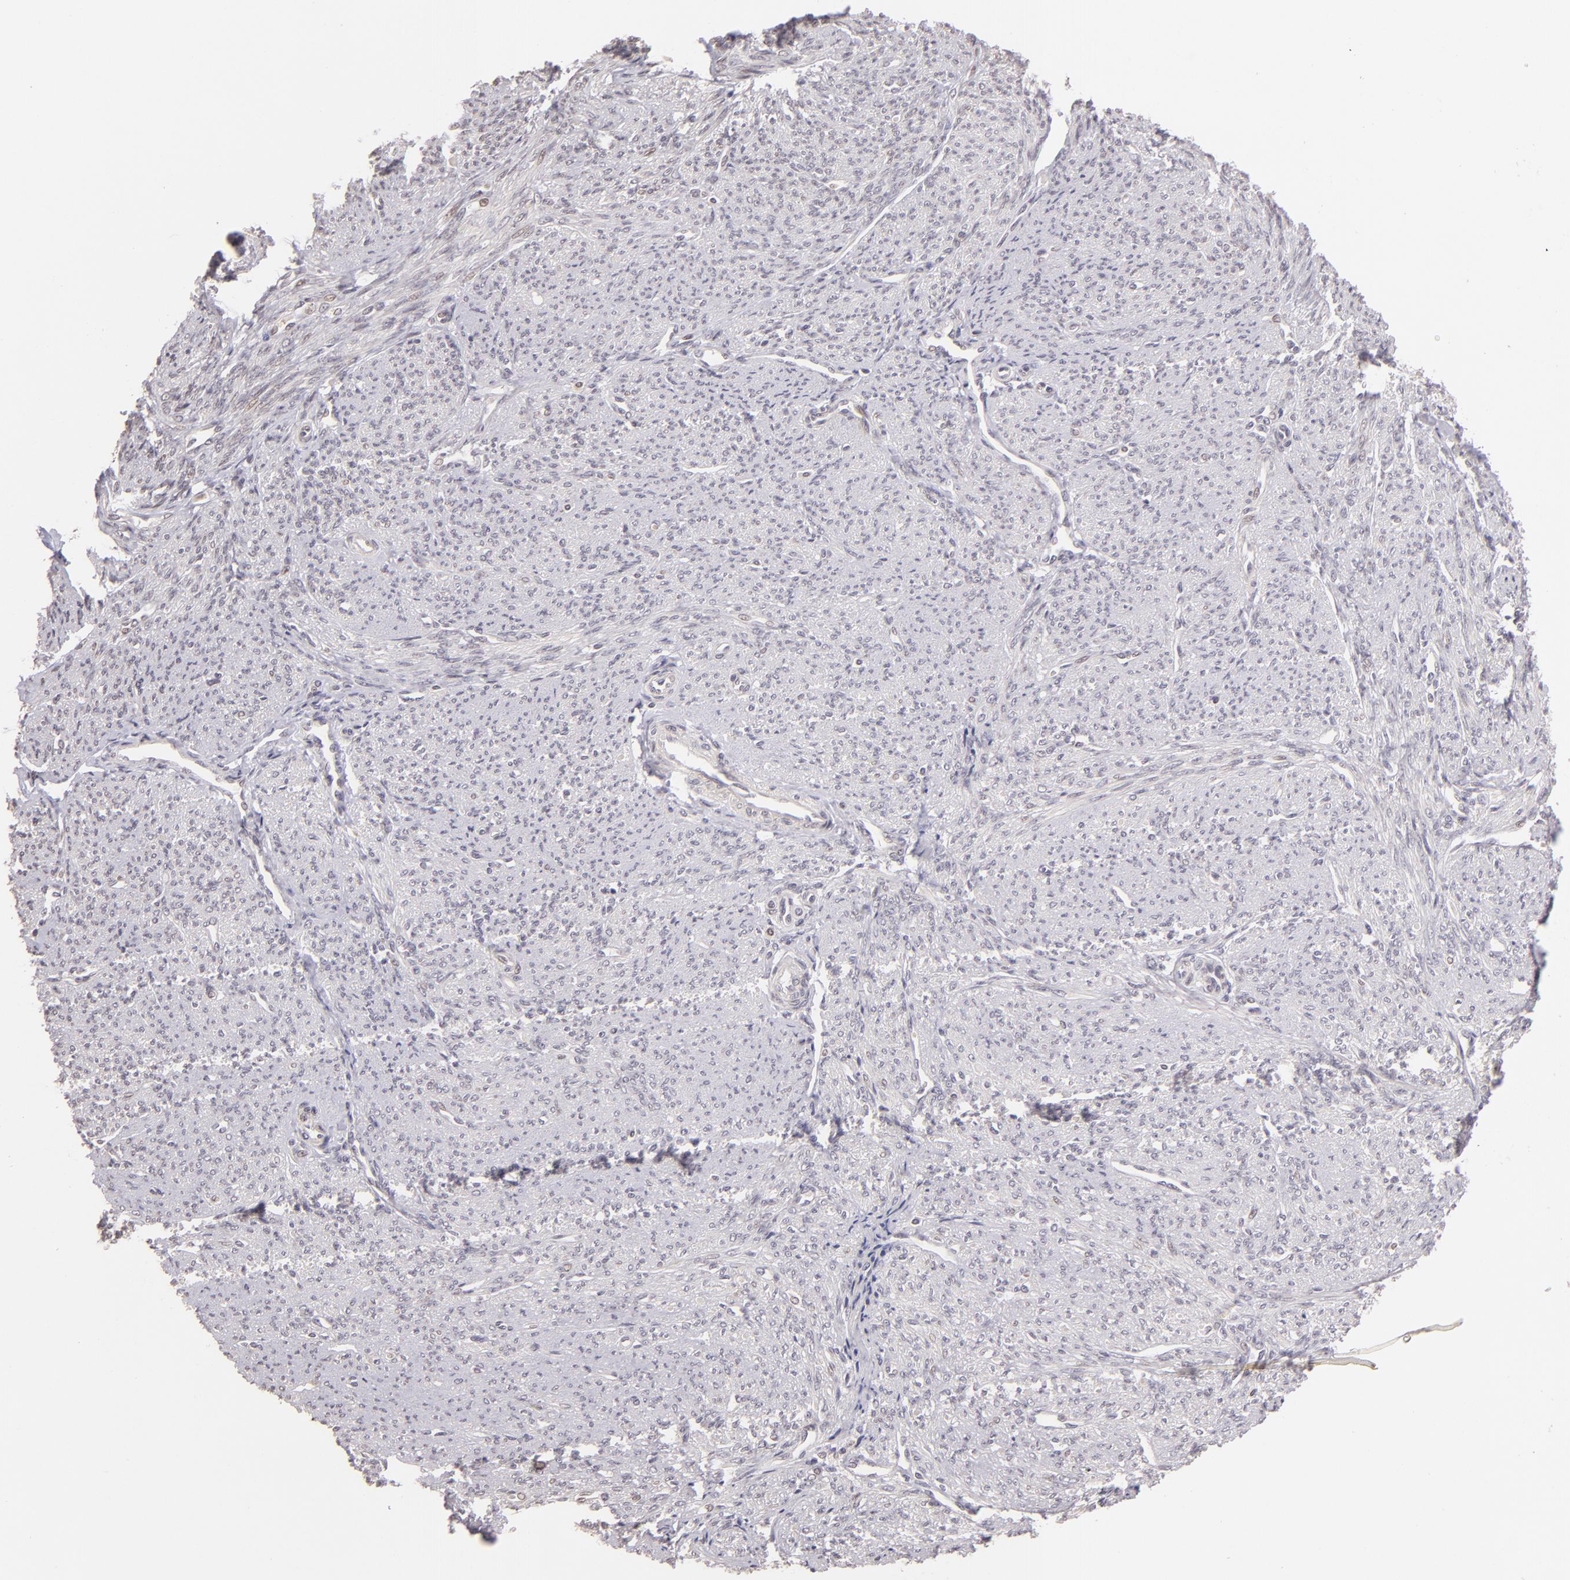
{"staining": {"intensity": "negative", "quantity": "none", "location": "none"}, "tissue": "smooth muscle", "cell_type": "Smooth muscle cells", "image_type": "normal", "snomed": [{"axis": "morphology", "description": "Normal tissue, NOS"}, {"axis": "topography", "description": "Cervix"}, {"axis": "topography", "description": "Endometrium"}], "caption": "This is a histopathology image of IHC staining of benign smooth muscle, which shows no expression in smooth muscle cells. (Stains: DAB IHC with hematoxylin counter stain, Microscopy: brightfield microscopy at high magnification).", "gene": "RARB", "patient": {"sex": "female", "age": 65}}